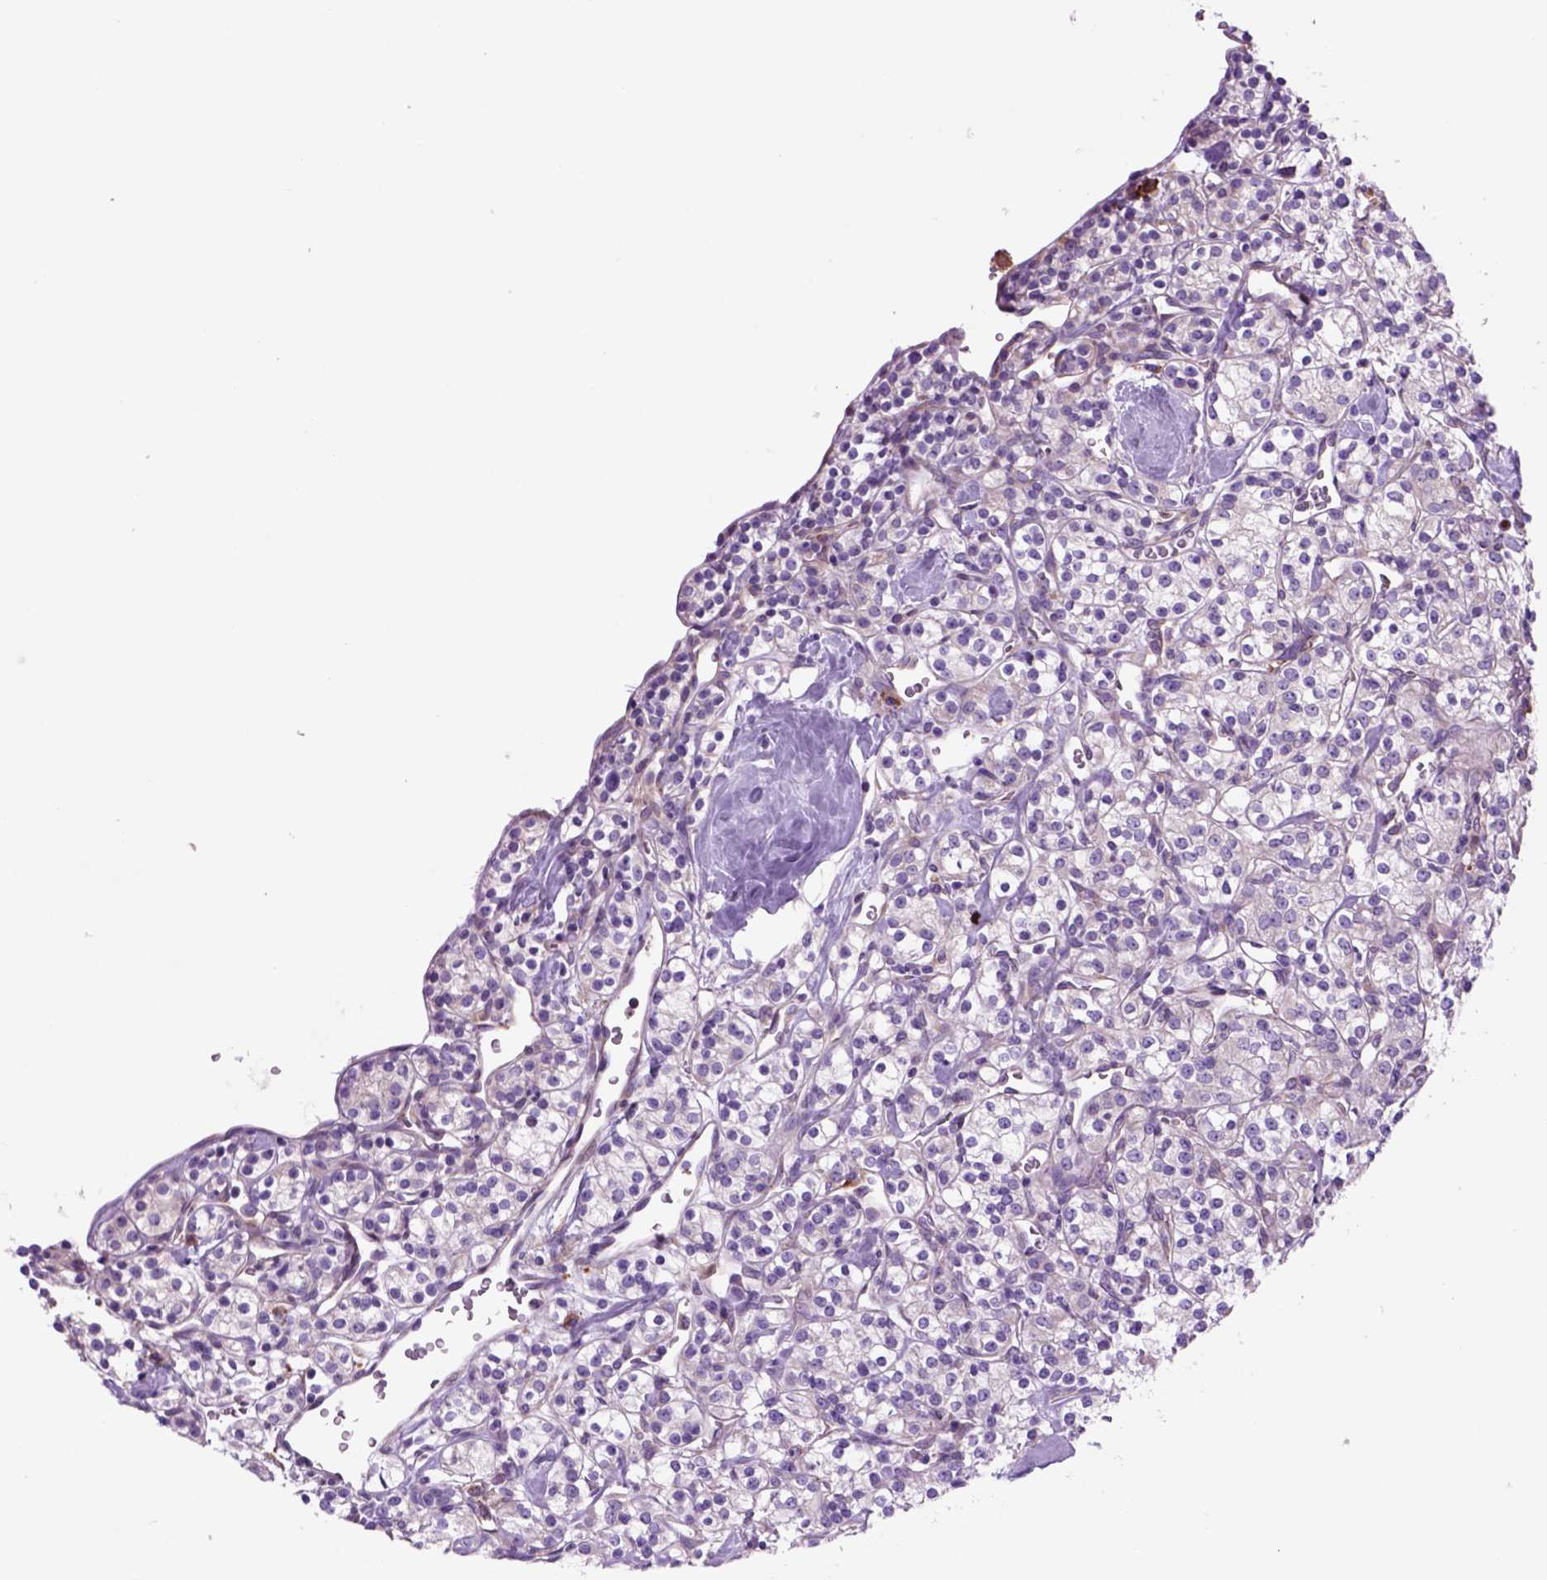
{"staining": {"intensity": "negative", "quantity": "none", "location": "none"}, "tissue": "renal cancer", "cell_type": "Tumor cells", "image_type": "cancer", "snomed": [{"axis": "morphology", "description": "Adenocarcinoma, NOS"}, {"axis": "topography", "description": "Kidney"}], "caption": "This image is of adenocarcinoma (renal) stained with immunohistochemistry (IHC) to label a protein in brown with the nuclei are counter-stained blue. There is no staining in tumor cells. Brightfield microscopy of immunohistochemistry stained with DAB (3,3'-diaminobenzidine) (brown) and hematoxylin (blue), captured at high magnification.", "gene": "PIAS3", "patient": {"sex": "male", "age": 77}}